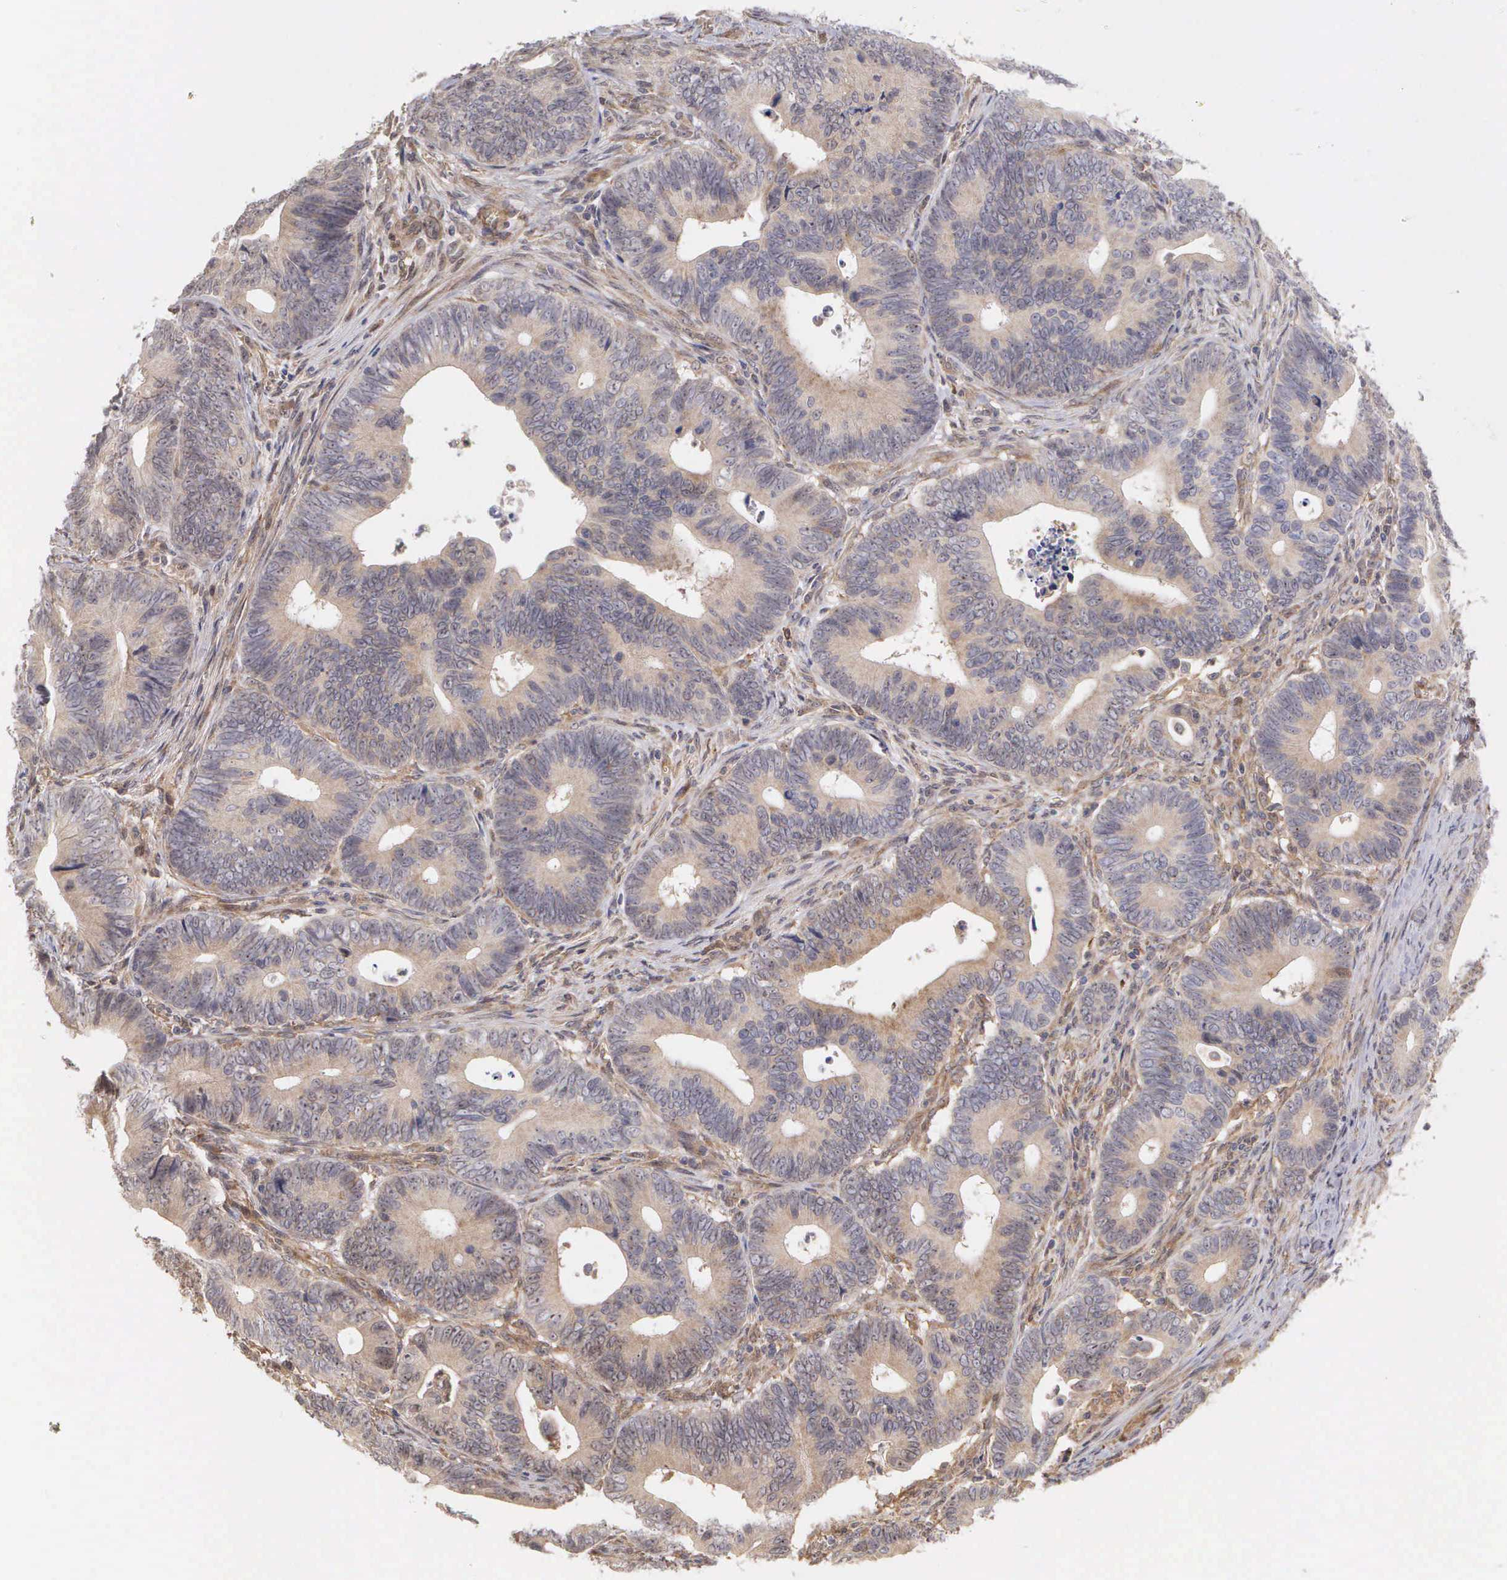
{"staining": {"intensity": "weak", "quantity": ">75%", "location": "cytoplasmic/membranous"}, "tissue": "colorectal cancer", "cell_type": "Tumor cells", "image_type": "cancer", "snomed": [{"axis": "morphology", "description": "Adenocarcinoma, NOS"}, {"axis": "topography", "description": "Colon"}], "caption": "Immunohistochemical staining of human colorectal adenocarcinoma displays weak cytoplasmic/membranous protein positivity in about >75% of tumor cells. Nuclei are stained in blue.", "gene": "DNAJB7", "patient": {"sex": "female", "age": 78}}